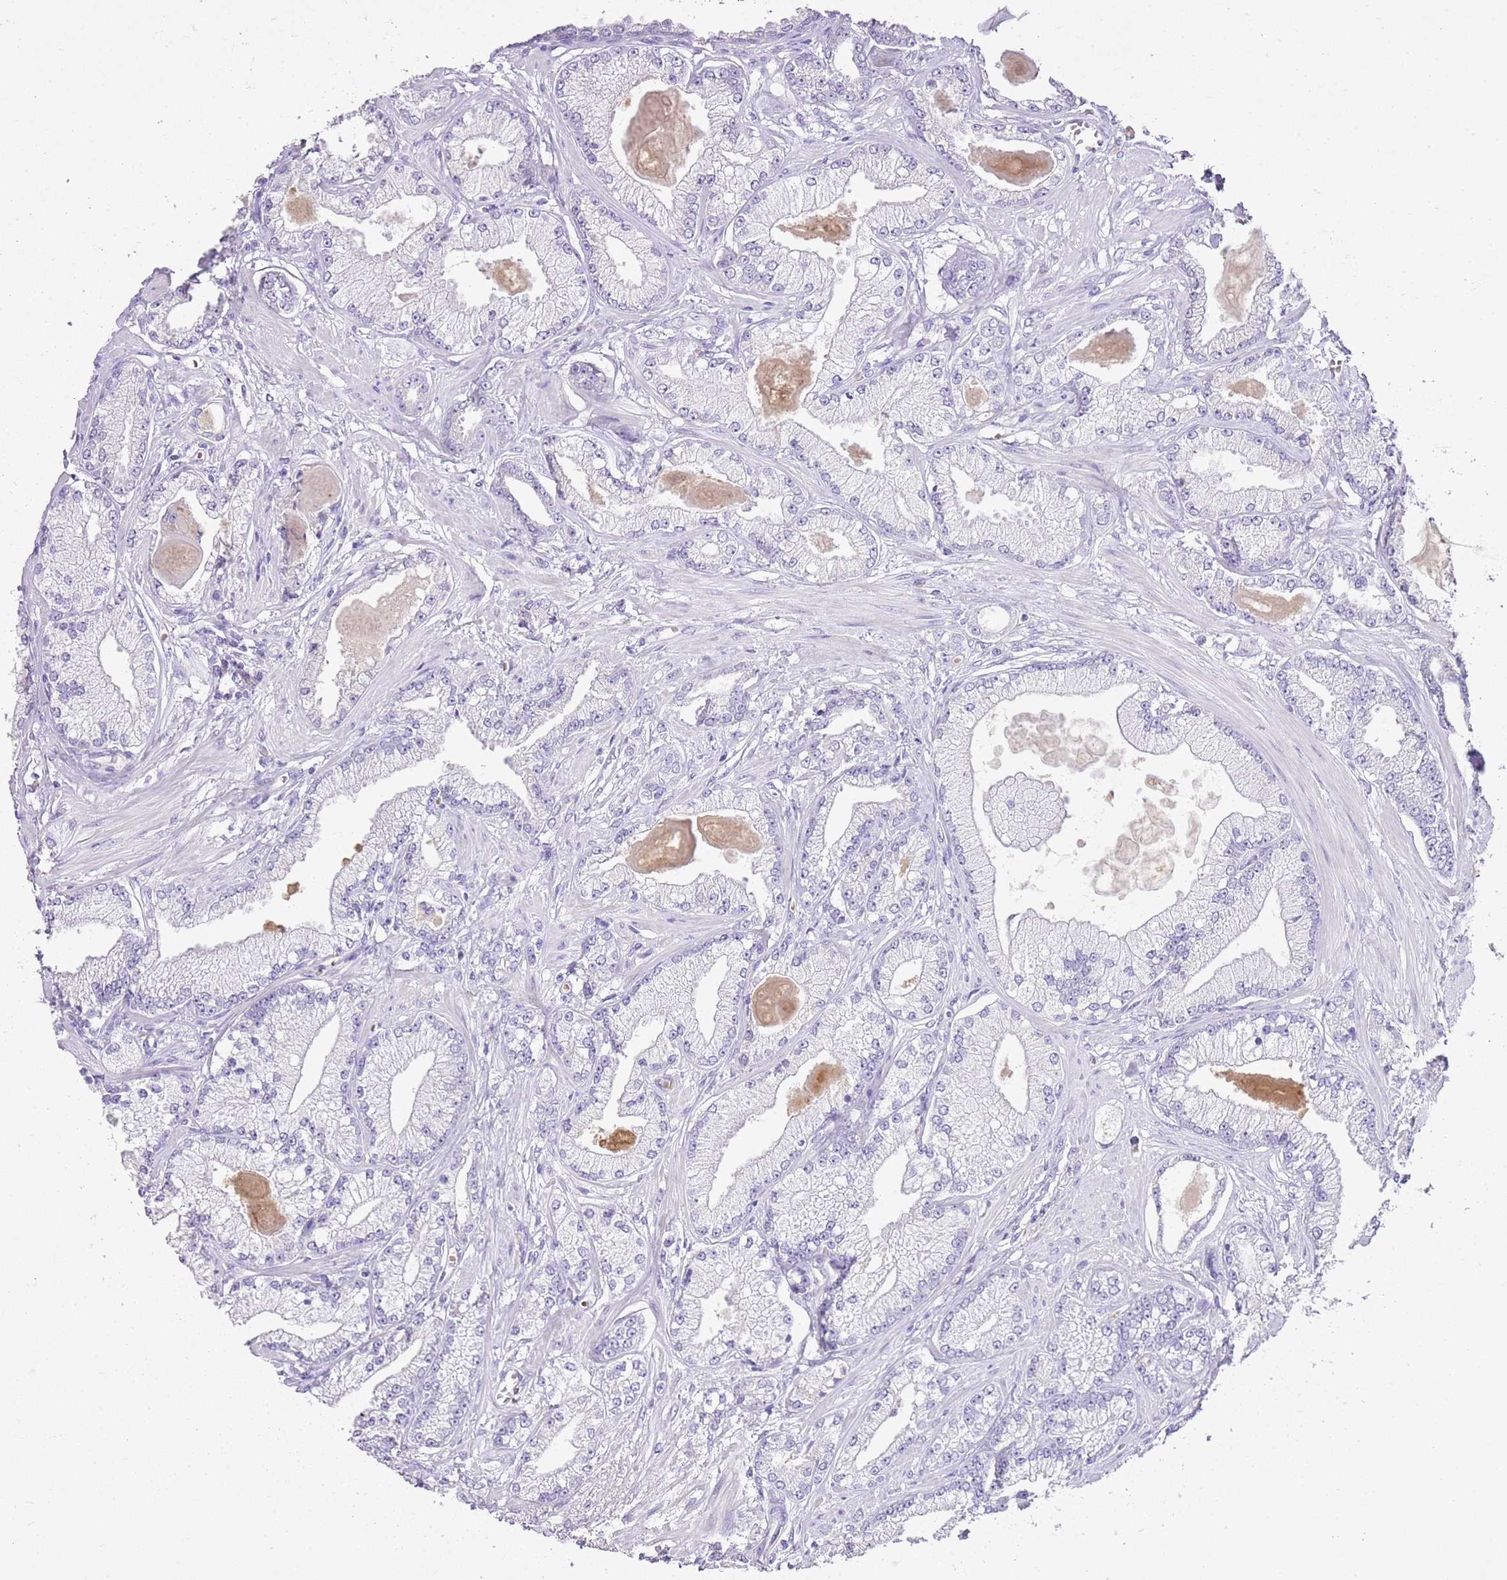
{"staining": {"intensity": "negative", "quantity": "none", "location": "none"}, "tissue": "prostate cancer", "cell_type": "Tumor cells", "image_type": "cancer", "snomed": [{"axis": "morphology", "description": "Adenocarcinoma, Low grade"}, {"axis": "topography", "description": "Prostate"}], "caption": "Immunohistochemistry of human prostate low-grade adenocarcinoma reveals no staining in tumor cells.", "gene": "XPO7", "patient": {"sex": "male", "age": 64}}